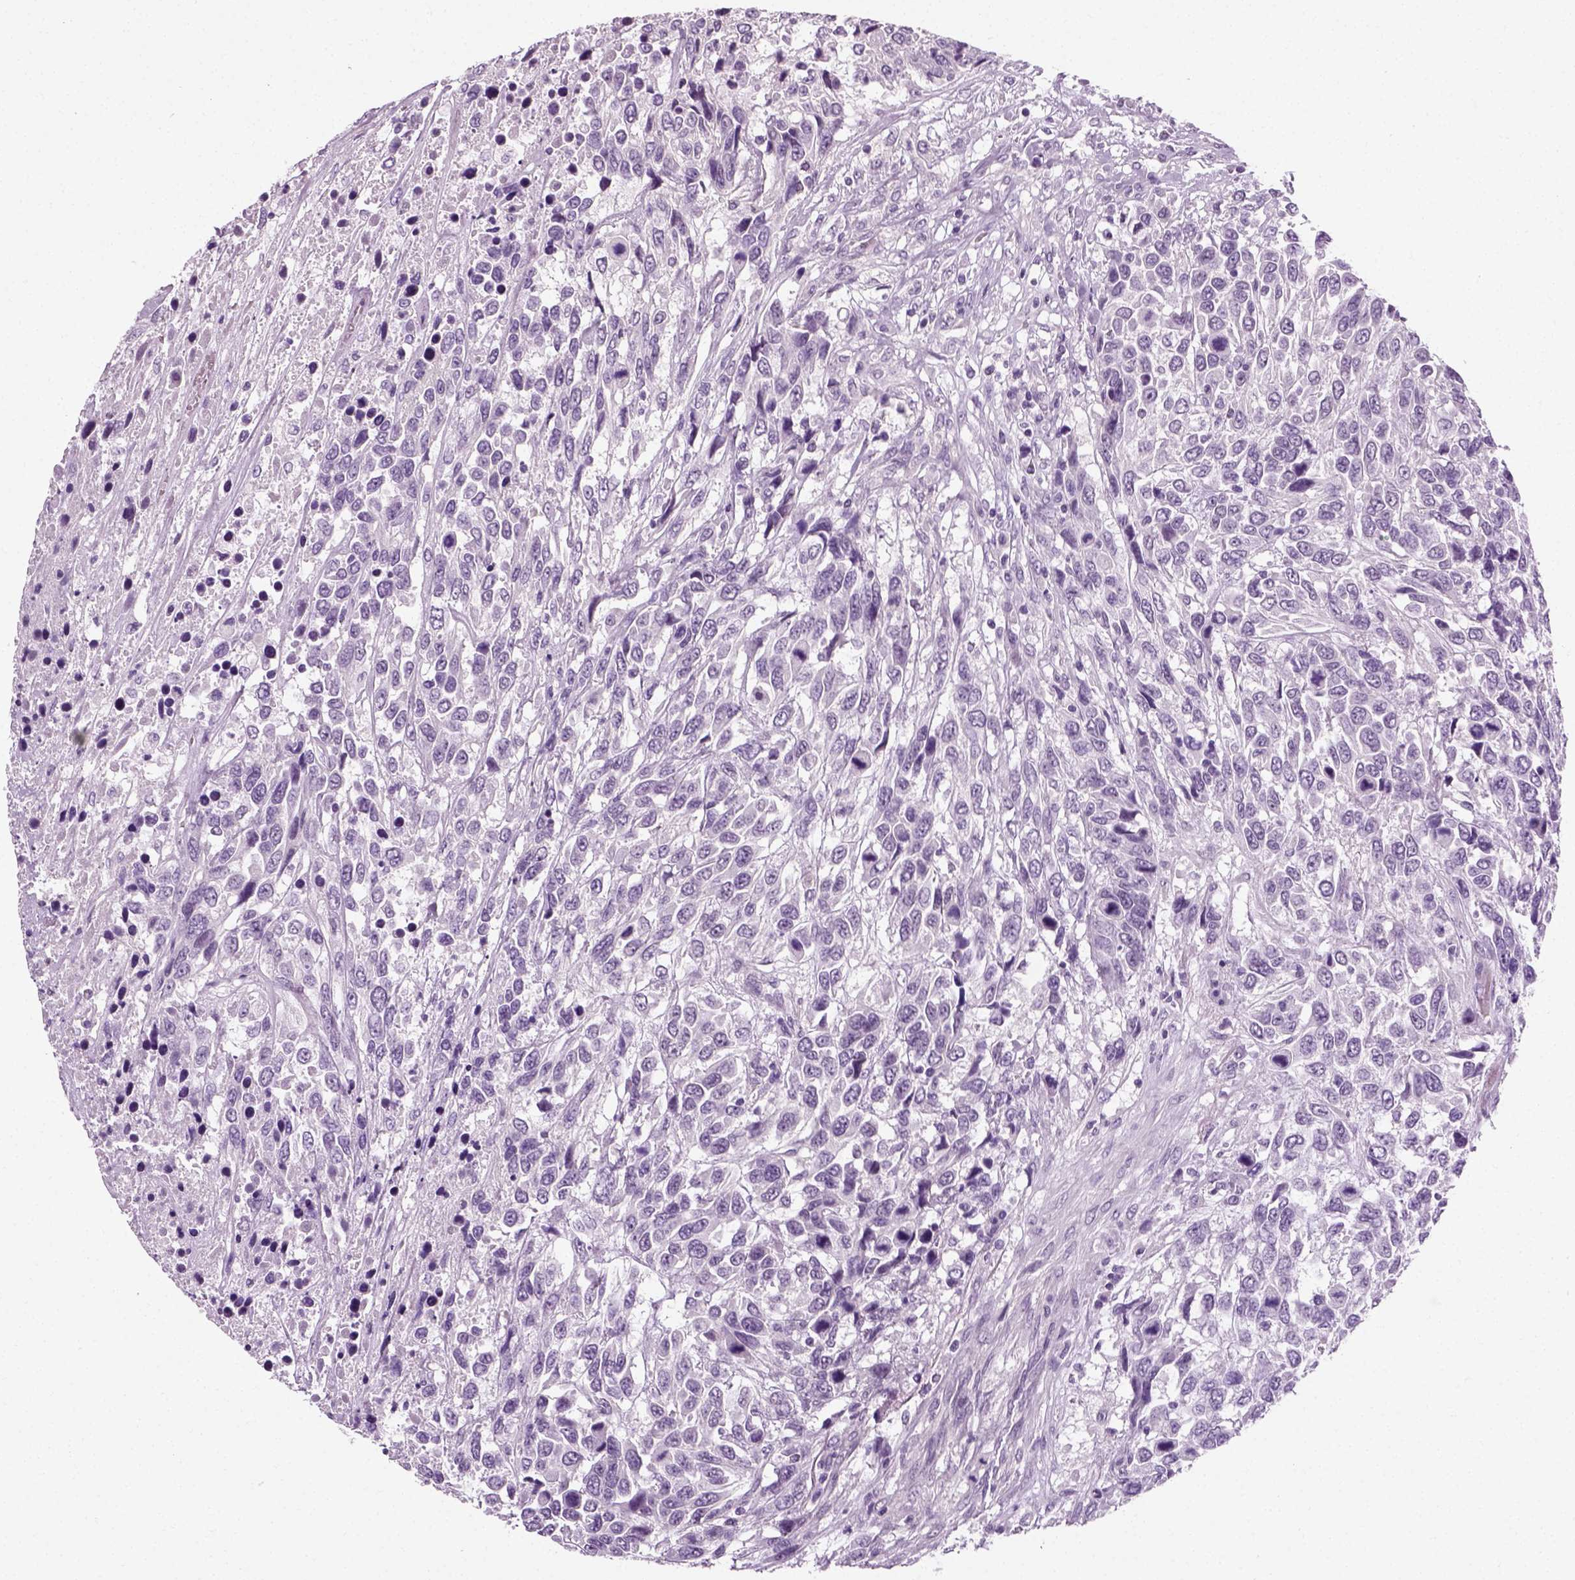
{"staining": {"intensity": "negative", "quantity": "none", "location": "none"}, "tissue": "urothelial cancer", "cell_type": "Tumor cells", "image_type": "cancer", "snomed": [{"axis": "morphology", "description": "Urothelial carcinoma, High grade"}, {"axis": "topography", "description": "Urinary bladder"}], "caption": "Protein analysis of urothelial cancer reveals no significant positivity in tumor cells.", "gene": "SPATA31E1", "patient": {"sex": "female", "age": 70}}